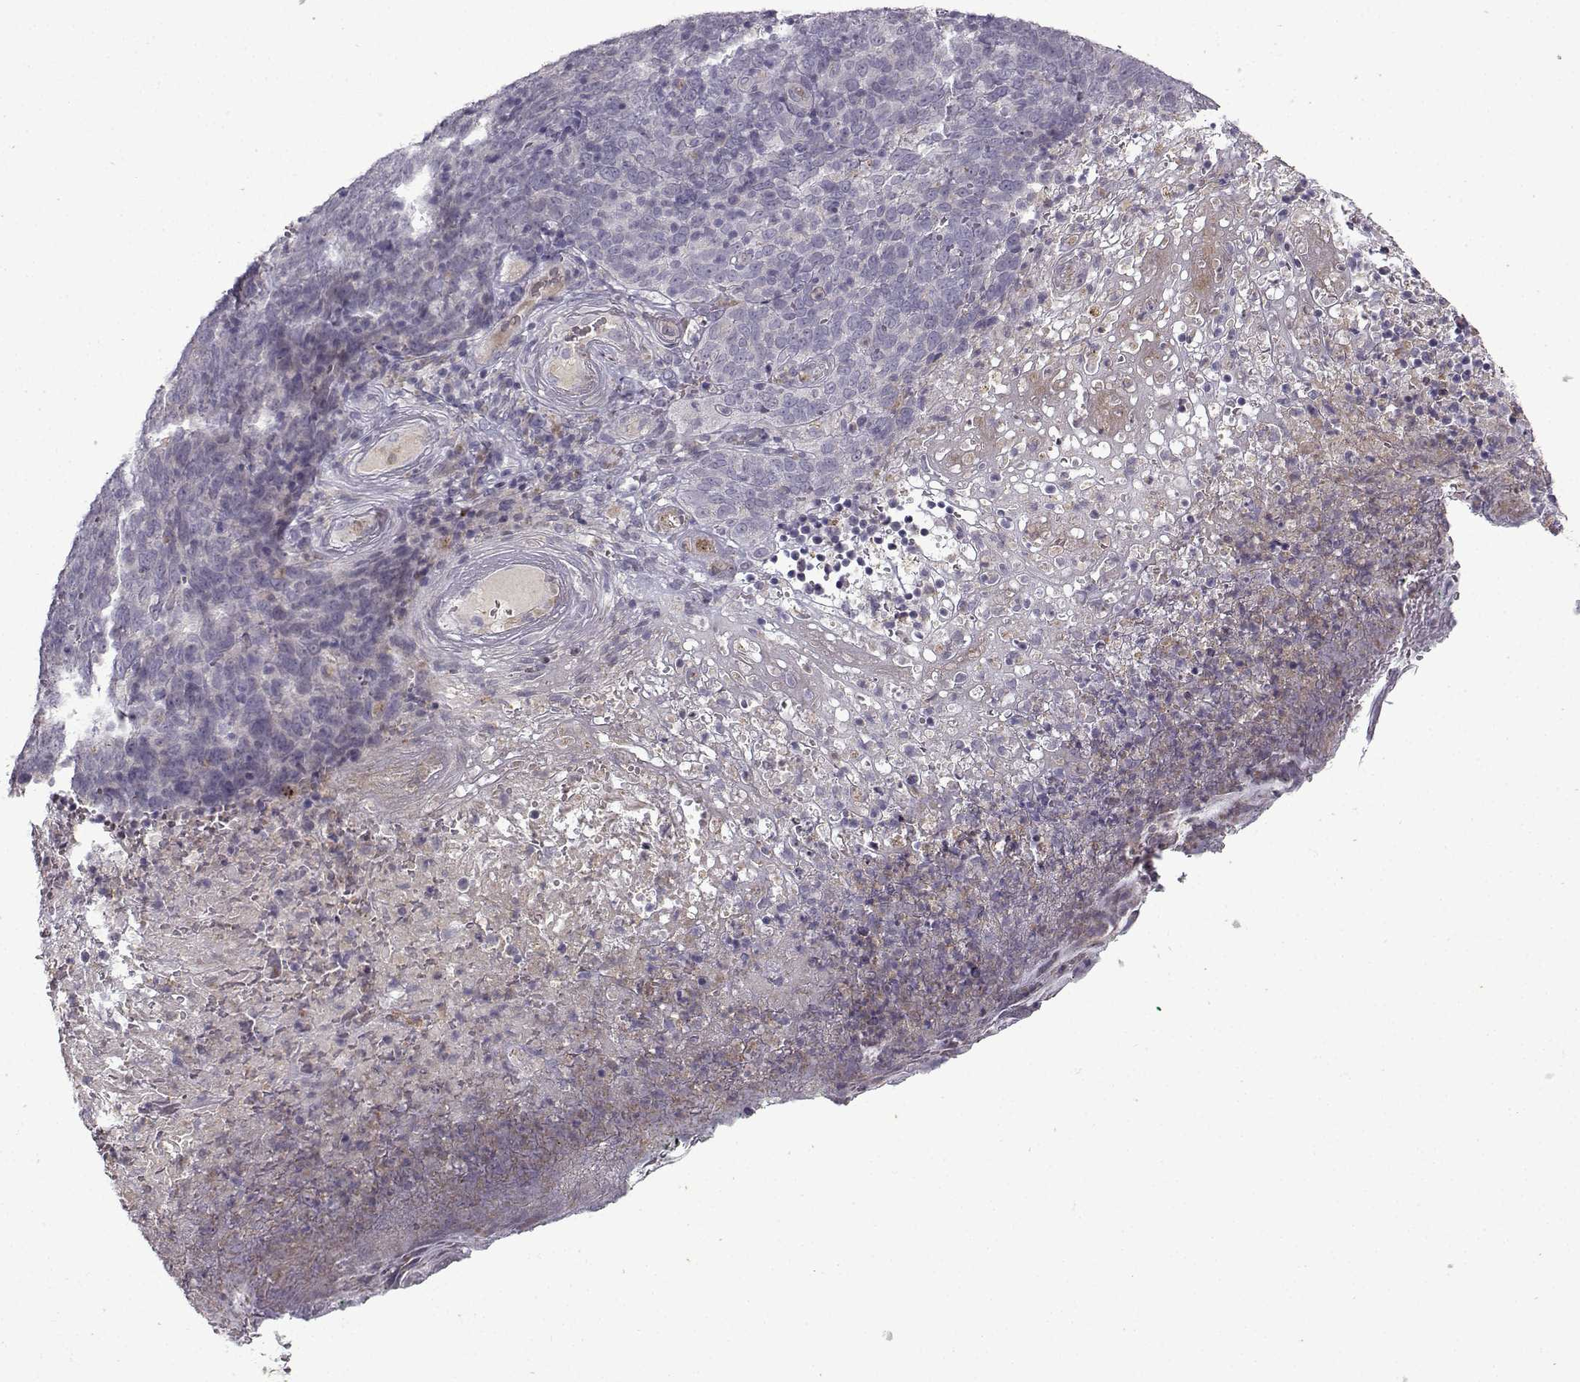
{"staining": {"intensity": "negative", "quantity": "none", "location": "none"}, "tissue": "skin cancer", "cell_type": "Tumor cells", "image_type": "cancer", "snomed": [{"axis": "morphology", "description": "Squamous cell carcinoma, NOS"}, {"axis": "topography", "description": "Skin"}, {"axis": "topography", "description": "Anal"}], "caption": "The immunohistochemistry (IHC) micrograph has no significant positivity in tumor cells of skin cancer (squamous cell carcinoma) tissue. (Brightfield microscopy of DAB immunohistochemistry (IHC) at high magnification).", "gene": "OPRD1", "patient": {"sex": "female", "age": 51}}